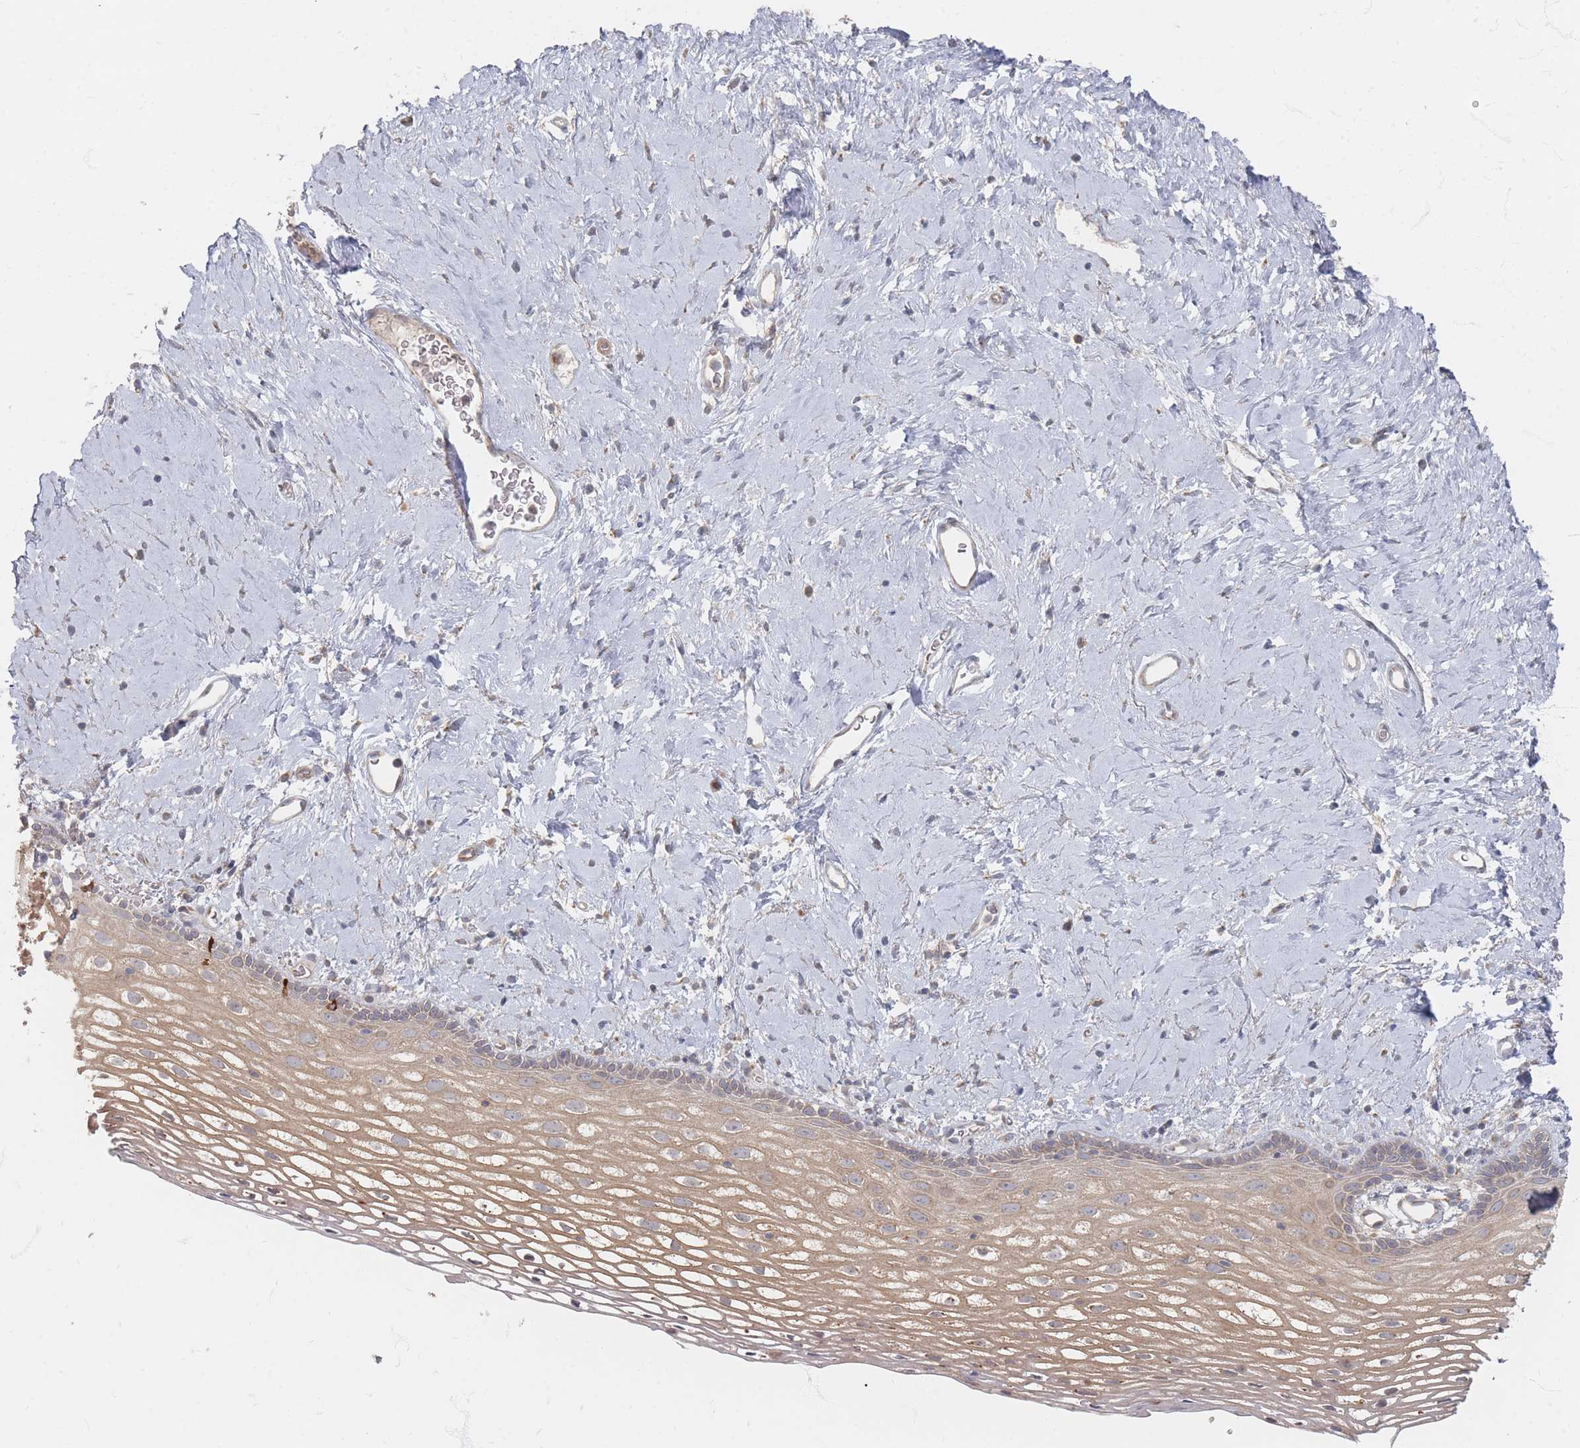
{"staining": {"intensity": "moderate", "quantity": ">75%", "location": "cytoplasmic/membranous"}, "tissue": "vagina", "cell_type": "Squamous epithelial cells", "image_type": "normal", "snomed": [{"axis": "morphology", "description": "Normal tissue, NOS"}, {"axis": "morphology", "description": "Adenocarcinoma, NOS"}, {"axis": "topography", "description": "Rectum"}, {"axis": "topography", "description": "Vagina"}], "caption": "Squamous epithelial cells reveal medium levels of moderate cytoplasmic/membranous expression in approximately >75% of cells in unremarkable vagina. (DAB IHC, brown staining for protein, blue staining for nuclei).", "gene": "GLE1", "patient": {"sex": "female", "age": 71}}